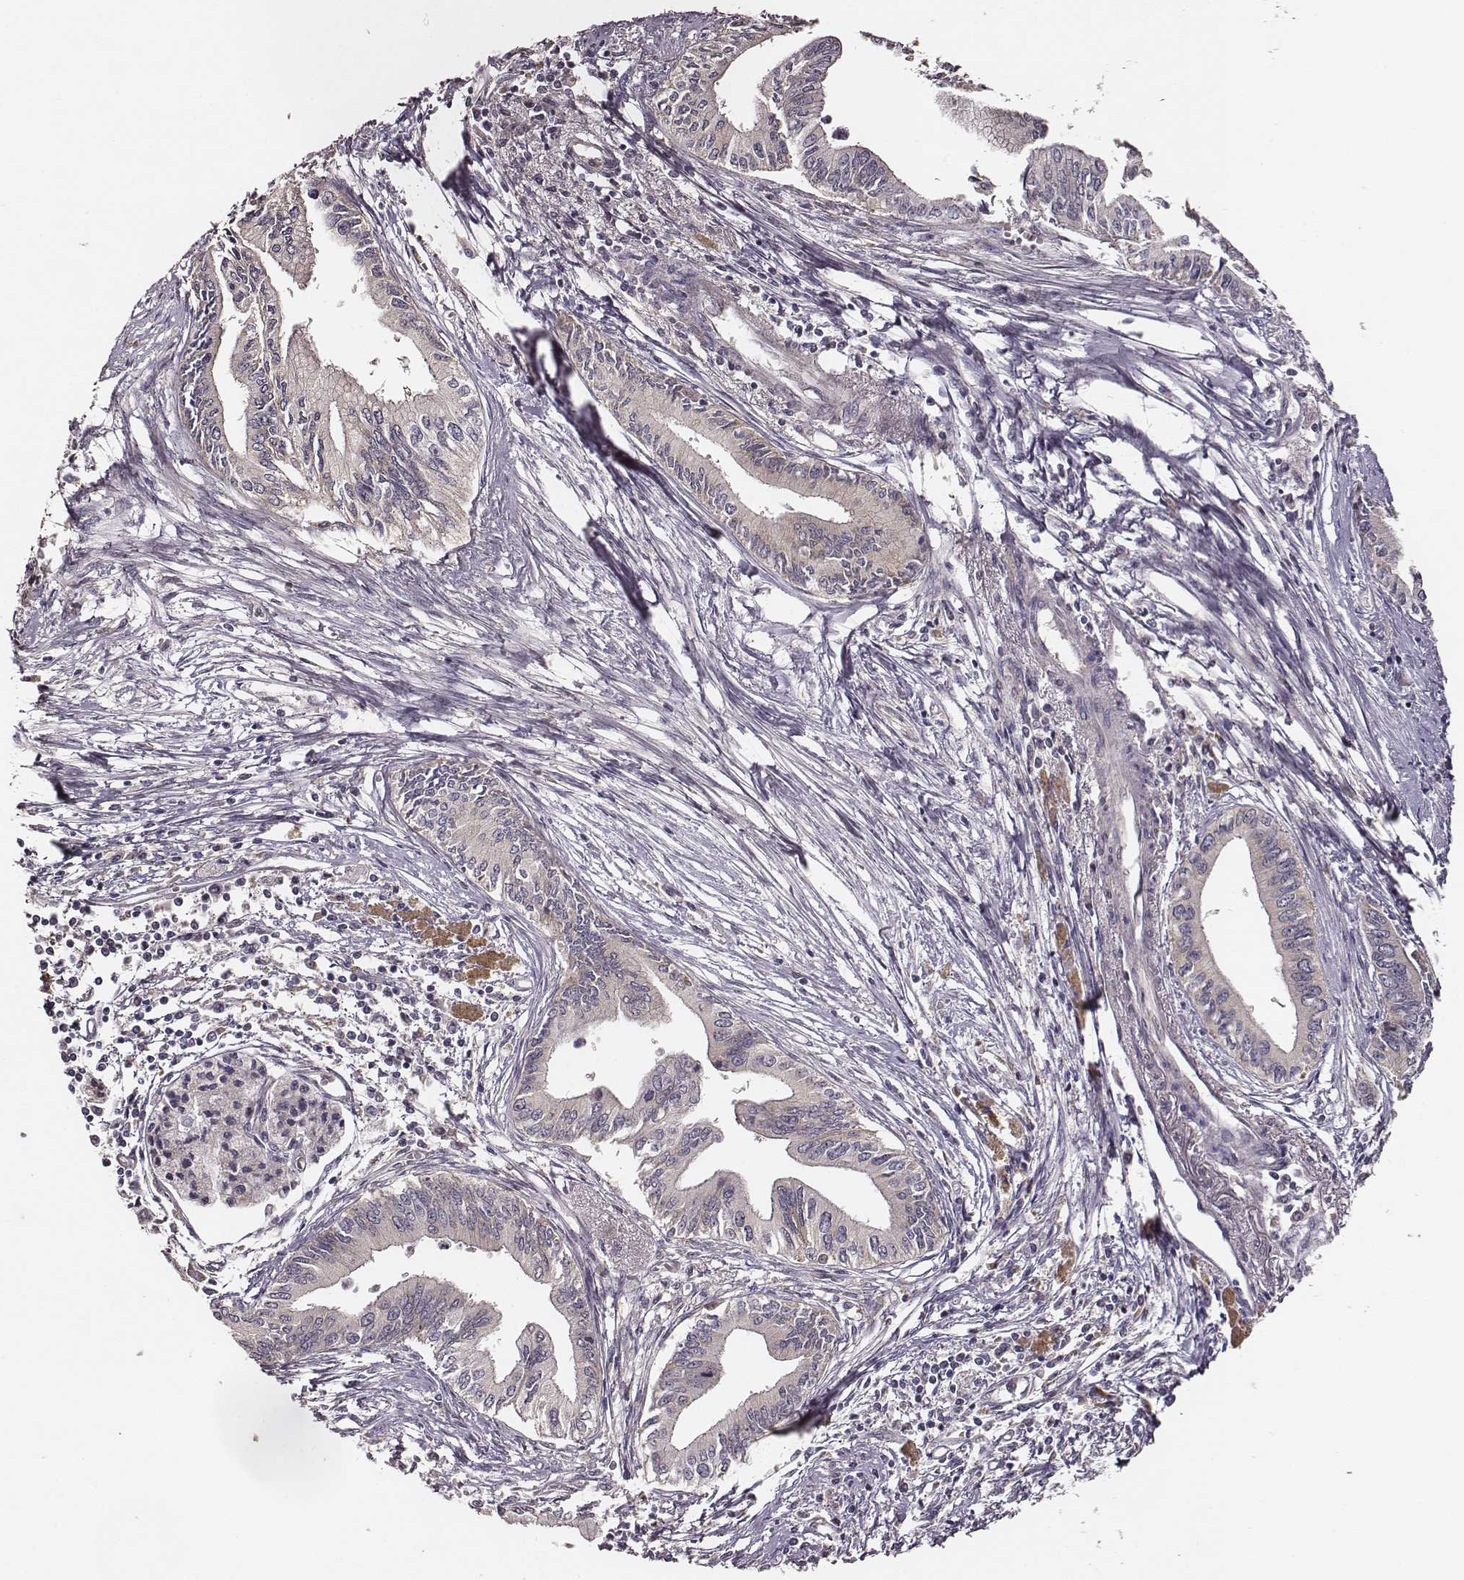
{"staining": {"intensity": "weak", "quantity": "25%-75%", "location": "cytoplasmic/membranous"}, "tissue": "pancreatic cancer", "cell_type": "Tumor cells", "image_type": "cancer", "snomed": [{"axis": "morphology", "description": "Adenocarcinoma, NOS"}, {"axis": "topography", "description": "Pancreas"}], "caption": "There is low levels of weak cytoplasmic/membranous staining in tumor cells of pancreatic cancer (adenocarcinoma), as demonstrated by immunohistochemical staining (brown color).", "gene": "VPS26A", "patient": {"sex": "female", "age": 61}}